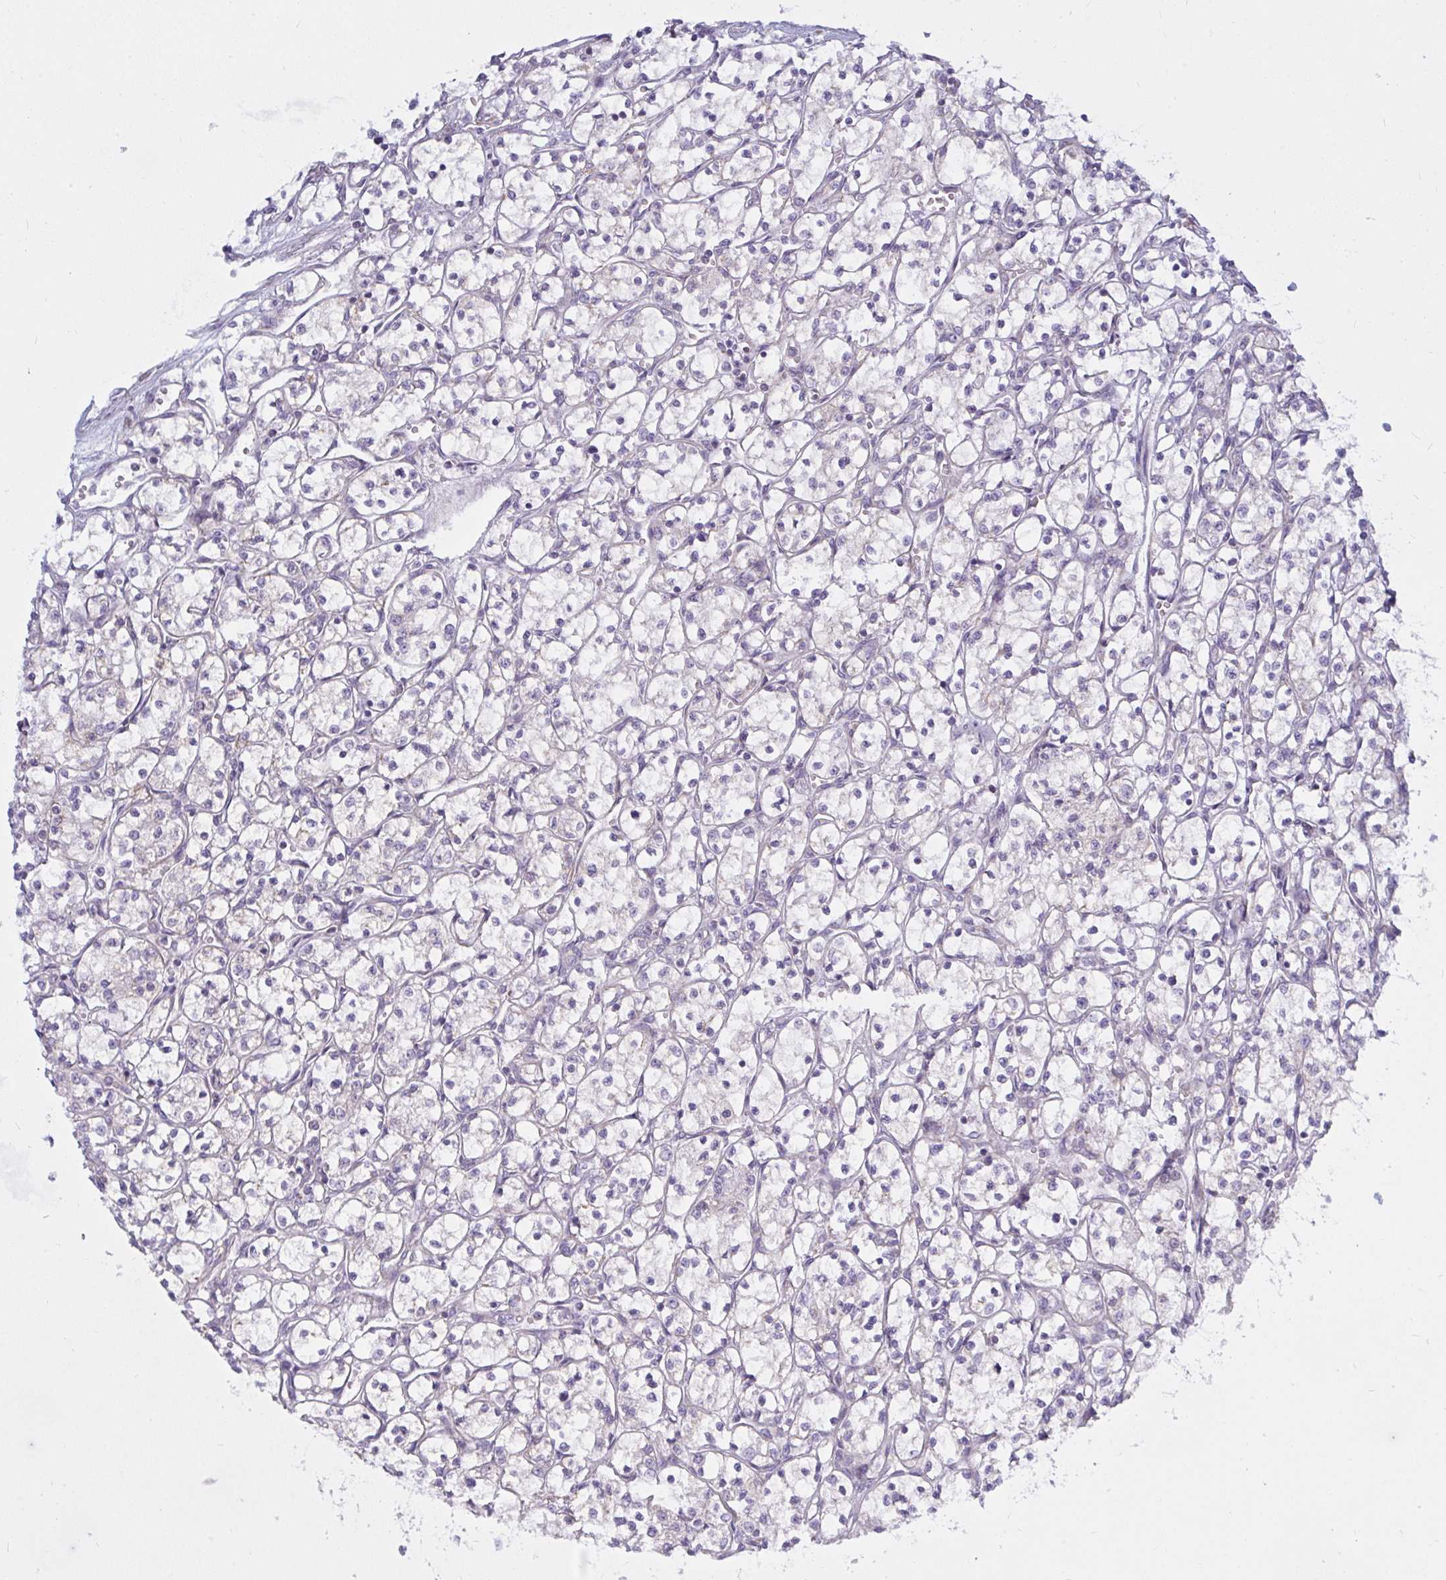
{"staining": {"intensity": "negative", "quantity": "none", "location": "none"}, "tissue": "renal cancer", "cell_type": "Tumor cells", "image_type": "cancer", "snomed": [{"axis": "morphology", "description": "Adenocarcinoma, NOS"}, {"axis": "topography", "description": "Kidney"}], "caption": "Renal adenocarcinoma was stained to show a protein in brown. There is no significant staining in tumor cells.", "gene": "ATG9A", "patient": {"sex": "female", "age": 69}}